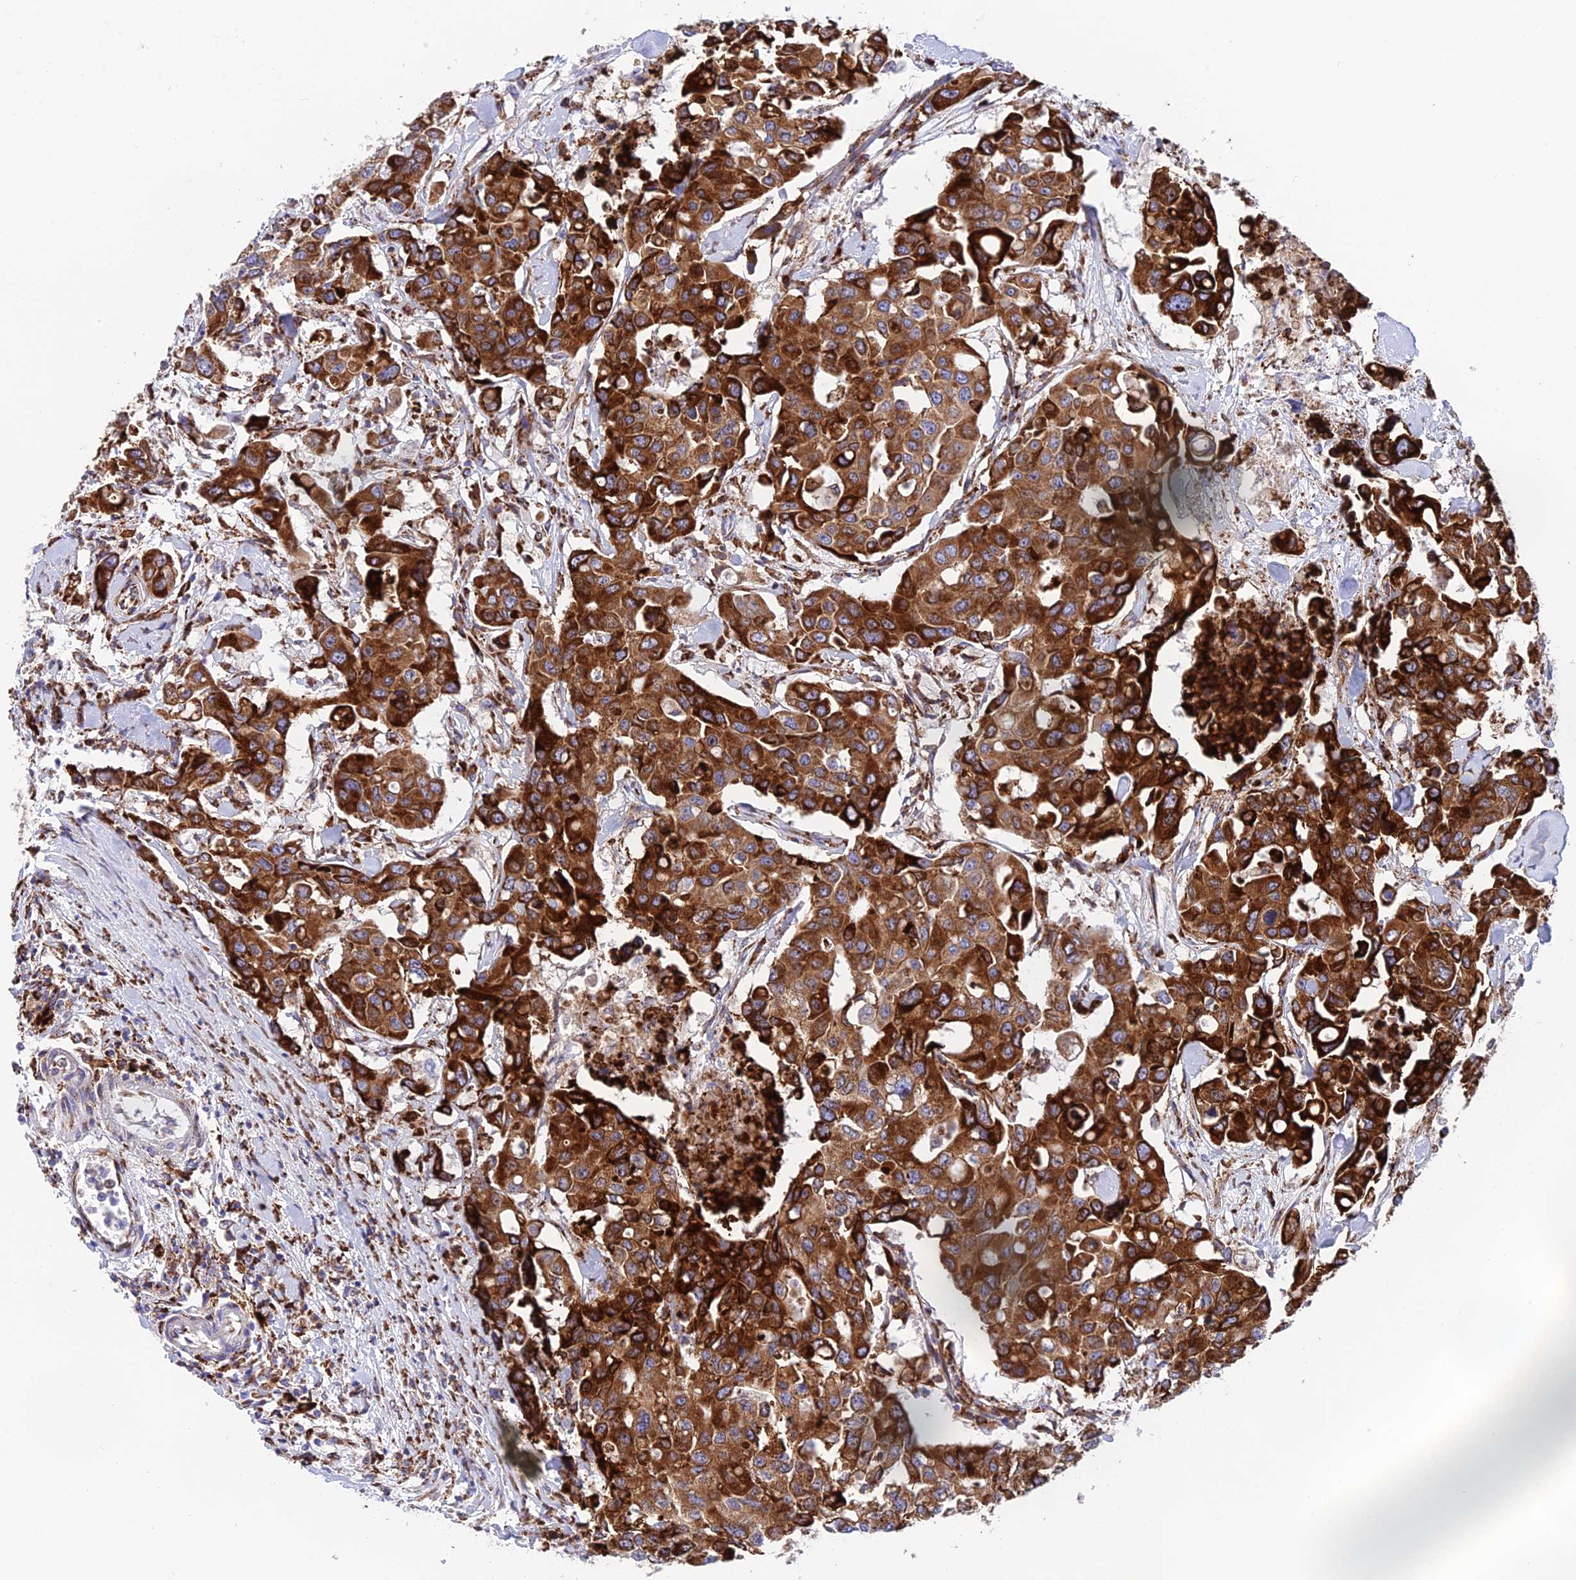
{"staining": {"intensity": "strong", "quantity": ">75%", "location": "cytoplasmic/membranous"}, "tissue": "colorectal cancer", "cell_type": "Tumor cells", "image_type": "cancer", "snomed": [{"axis": "morphology", "description": "Adenocarcinoma, NOS"}, {"axis": "topography", "description": "Colon"}], "caption": "Colorectal cancer (adenocarcinoma) tissue exhibits strong cytoplasmic/membranous expression in about >75% of tumor cells, visualized by immunohistochemistry.", "gene": "TUBGCP6", "patient": {"sex": "male", "age": 77}}